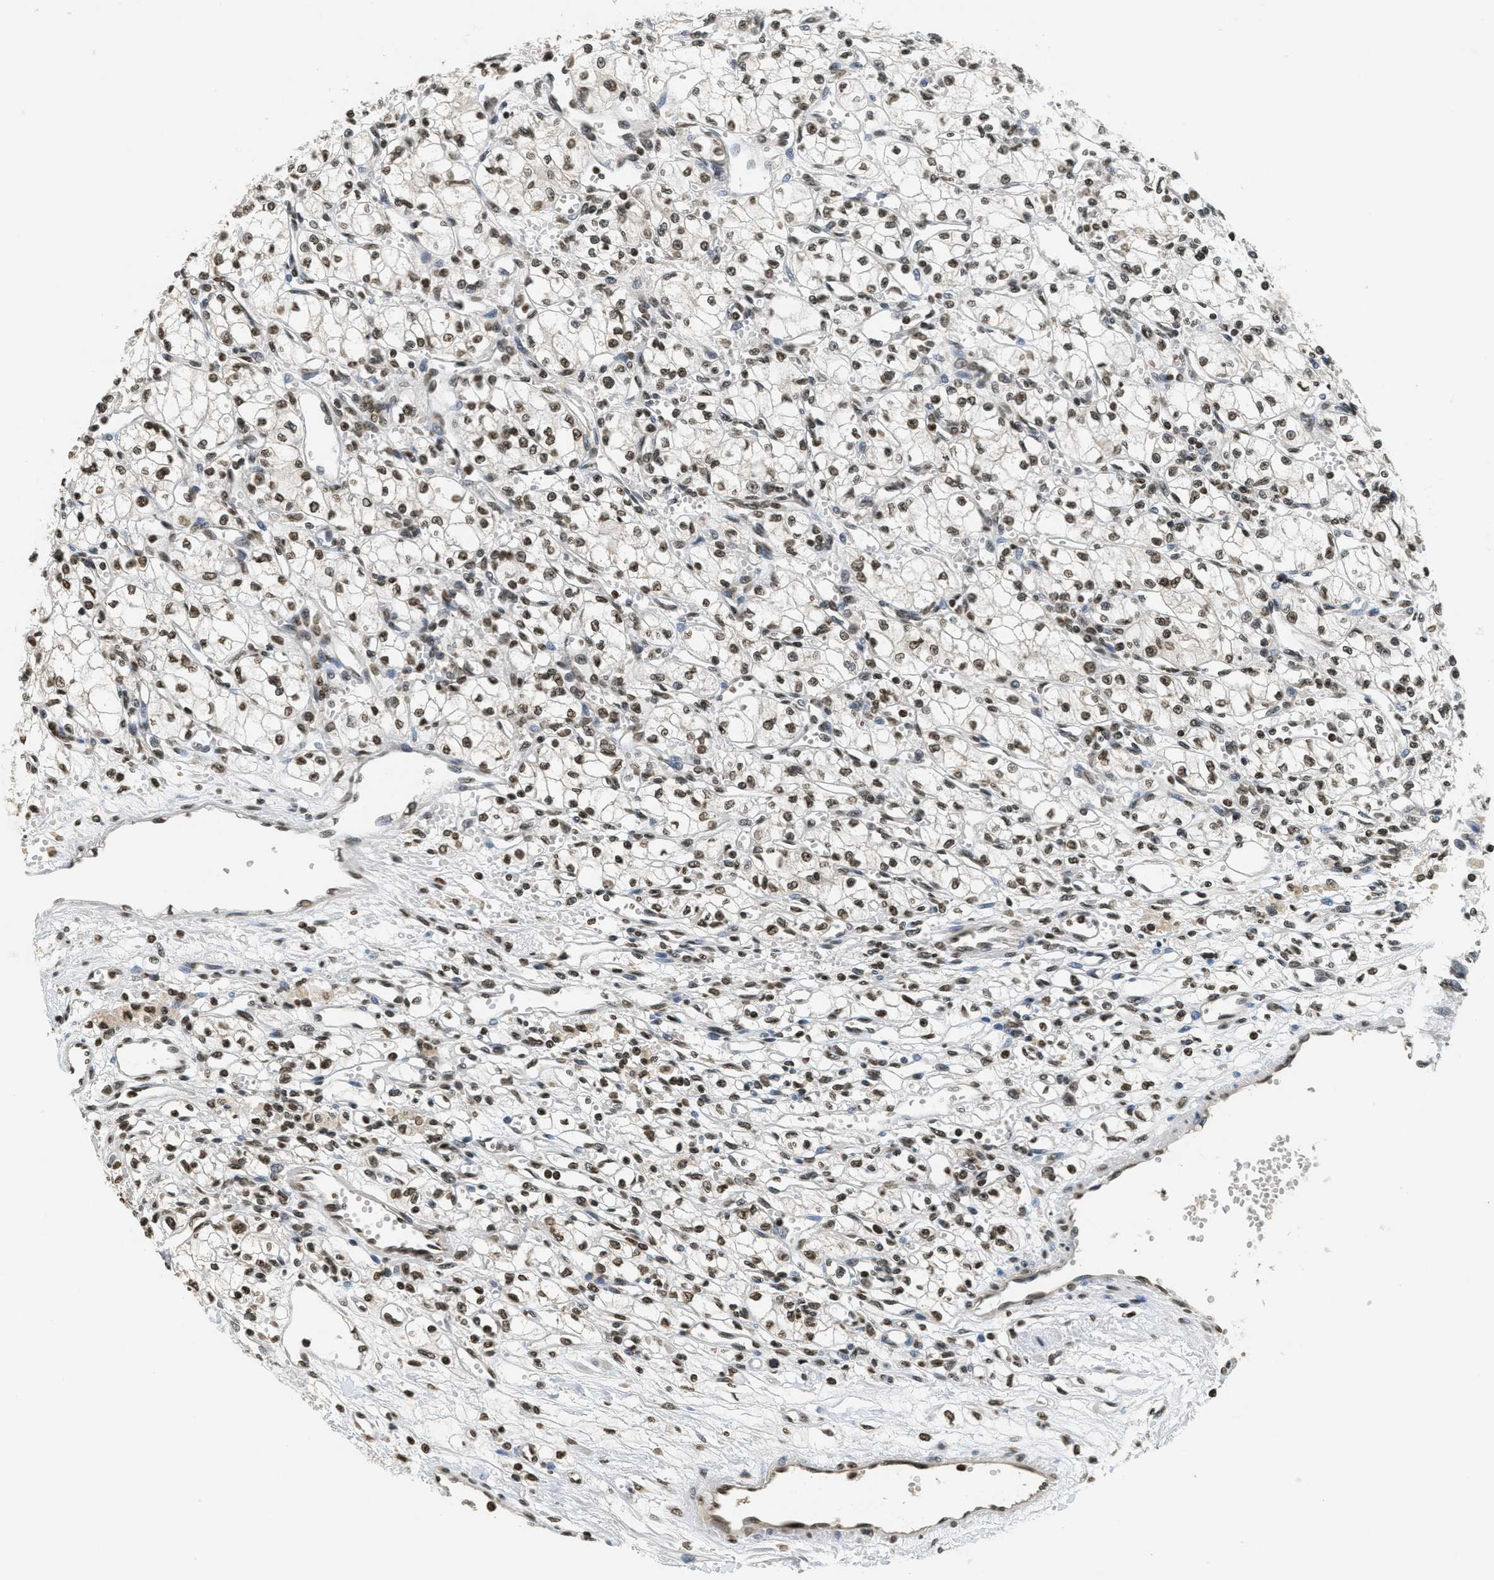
{"staining": {"intensity": "moderate", "quantity": ">75%", "location": "nuclear"}, "tissue": "renal cancer", "cell_type": "Tumor cells", "image_type": "cancer", "snomed": [{"axis": "morphology", "description": "Normal tissue, NOS"}, {"axis": "morphology", "description": "Adenocarcinoma, NOS"}, {"axis": "topography", "description": "Kidney"}], "caption": "A histopathology image of adenocarcinoma (renal) stained for a protein shows moderate nuclear brown staining in tumor cells. The staining was performed using DAB to visualize the protein expression in brown, while the nuclei were stained in blue with hematoxylin (Magnification: 20x).", "gene": "LDB2", "patient": {"sex": "male", "age": 59}}